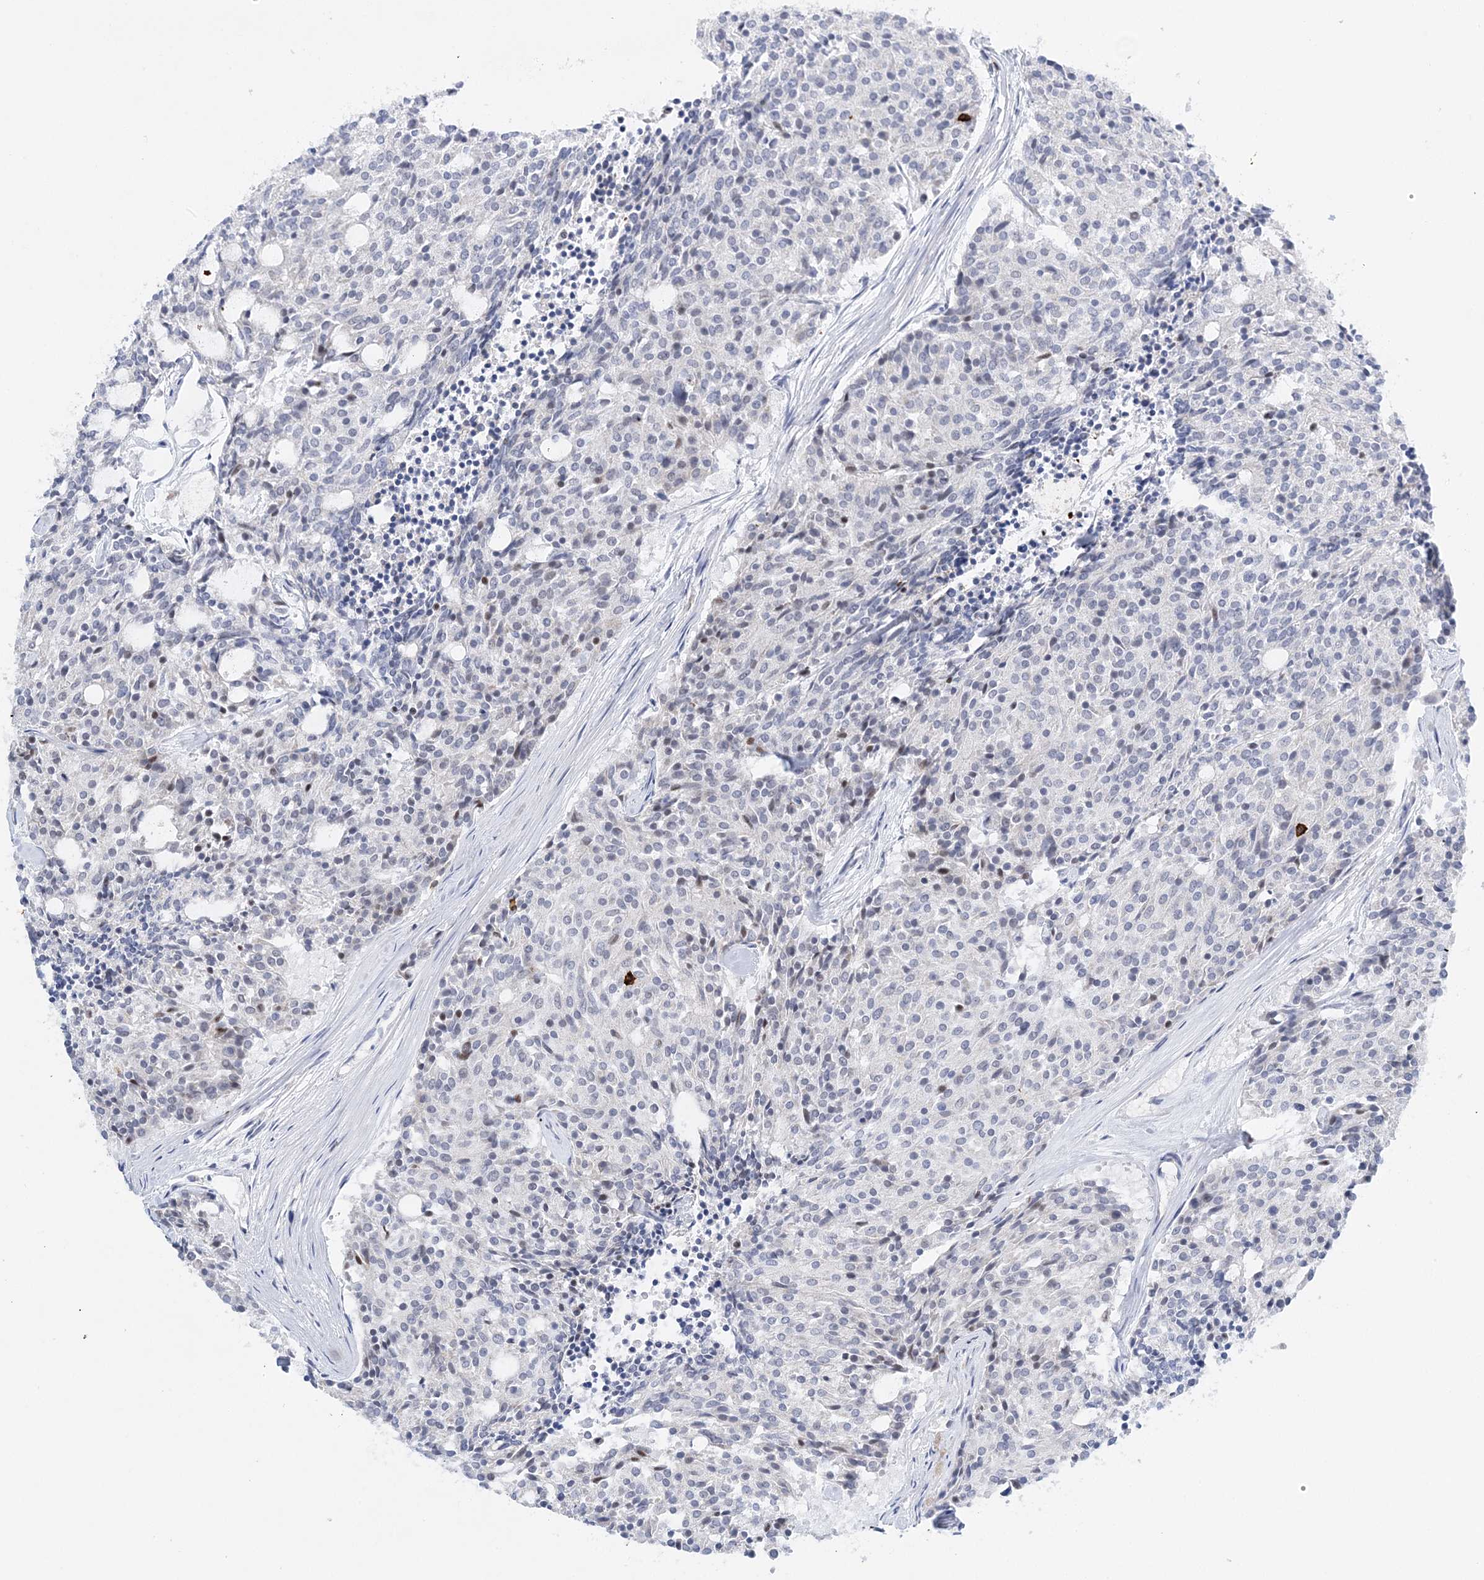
{"staining": {"intensity": "negative", "quantity": "none", "location": "none"}, "tissue": "carcinoid", "cell_type": "Tumor cells", "image_type": "cancer", "snomed": [{"axis": "morphology", "description": "Carcinoid, malignant, NOS"}, {"axis": "topography", "description": "Pancreas"}], "caption": "Tumor cells show no significant protein staining in carcinoid. Nuclei are stained in blue.", "gene": "PRMT9", "patient": {"sex": "female", "age": 54}}